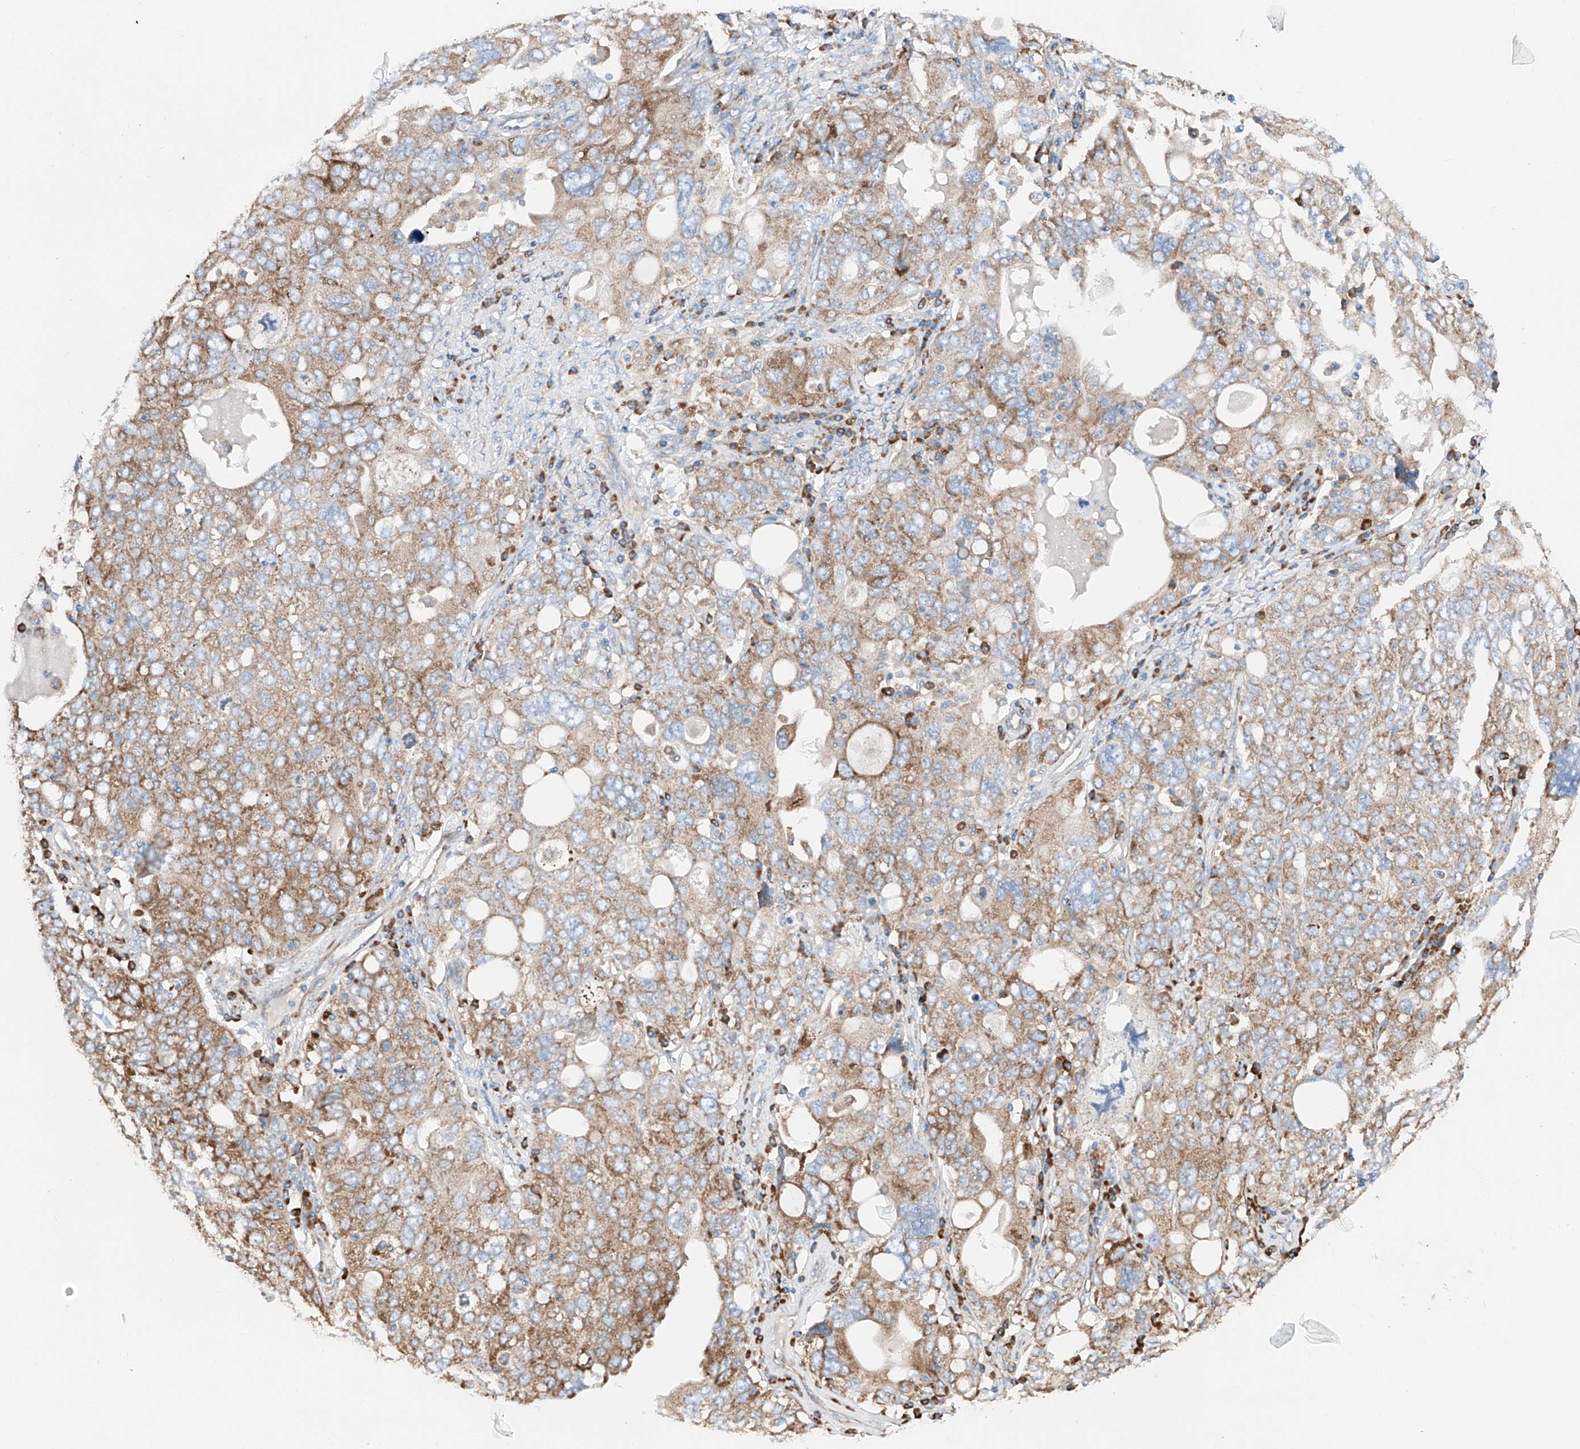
{"staining": {"intensity": "moderate", "quantity": ">75%", "location": "cytoplasmic/membranous"}, "tissue": "ovarian cancer", "cell_type": "Tumor cells", "image_type": "cancer", "snomed": [{"axis": "morphology", "description": "Carcinoma, endometroid"}, {"axis": "topography", "description": "Ovary"}], "caption": "Moderate cytoplasmic/membranous positivity is seen in about >75% of tumor cells in ovarian endometroid carcinoma. (brown staining indicates protein expression, while blue staining denotes nuclei).", "gene": "CRELD1", "patient": {"sex": "female", "age": 62}}